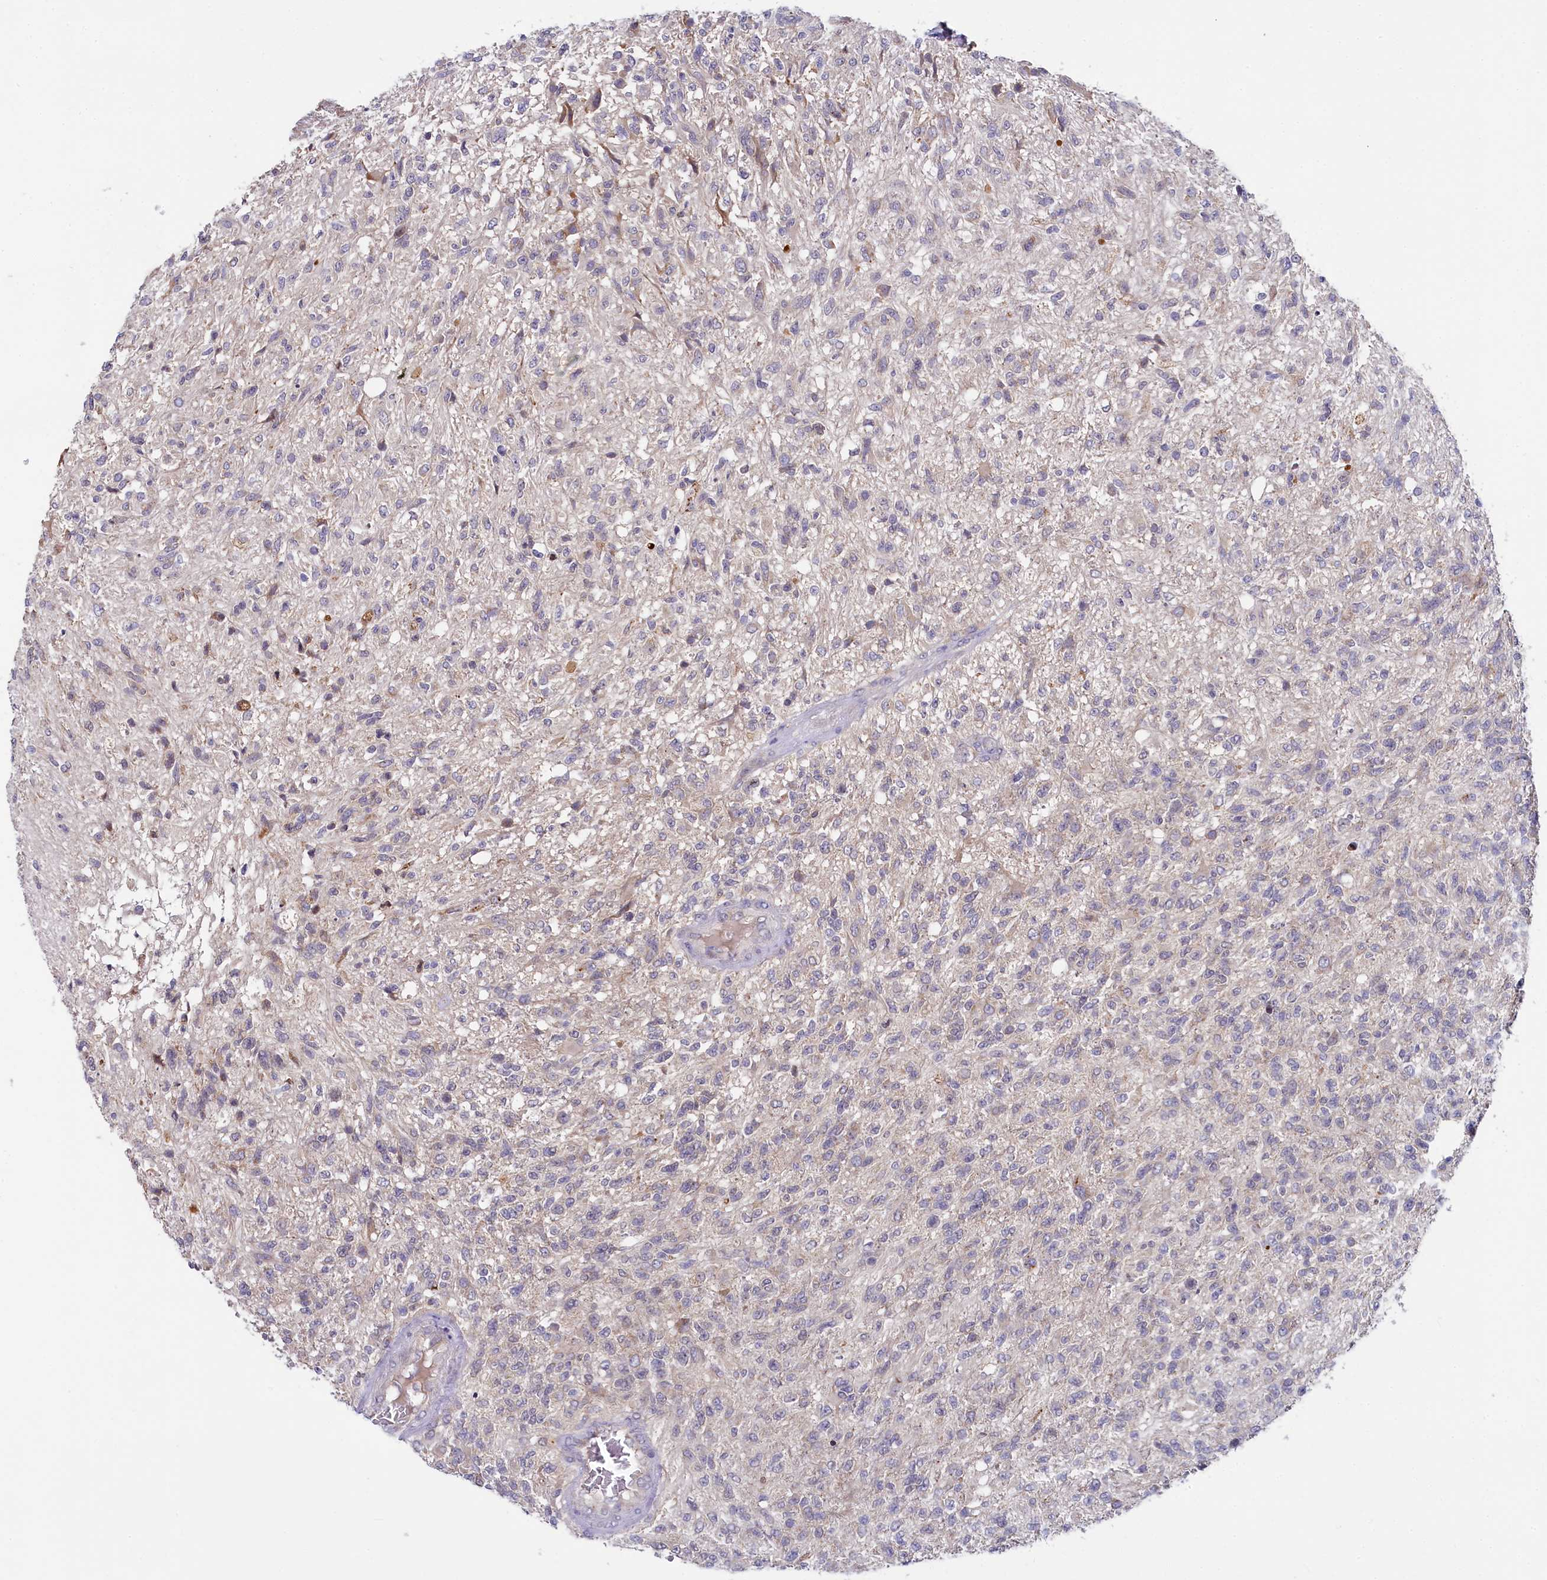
{"staining": {"intensity": "negative", "quantity": "none", "location": "none"}, "tissue": "glioma", "cell_type": "Tumor cells", "image_type": "cancer", "snomed": [{"axis": "morphology", "description": "Glioma, malignant, High grade"}, {"axis": "topography", "description": "Brain"}], "caption": "DAB (3,3'-diaminobenzidine) immunohistochemical staining of glioma reveals no significant positivity in tumor cells.", "gene": "SPINK9", "patient": {"sex": "male", "age": 56}}